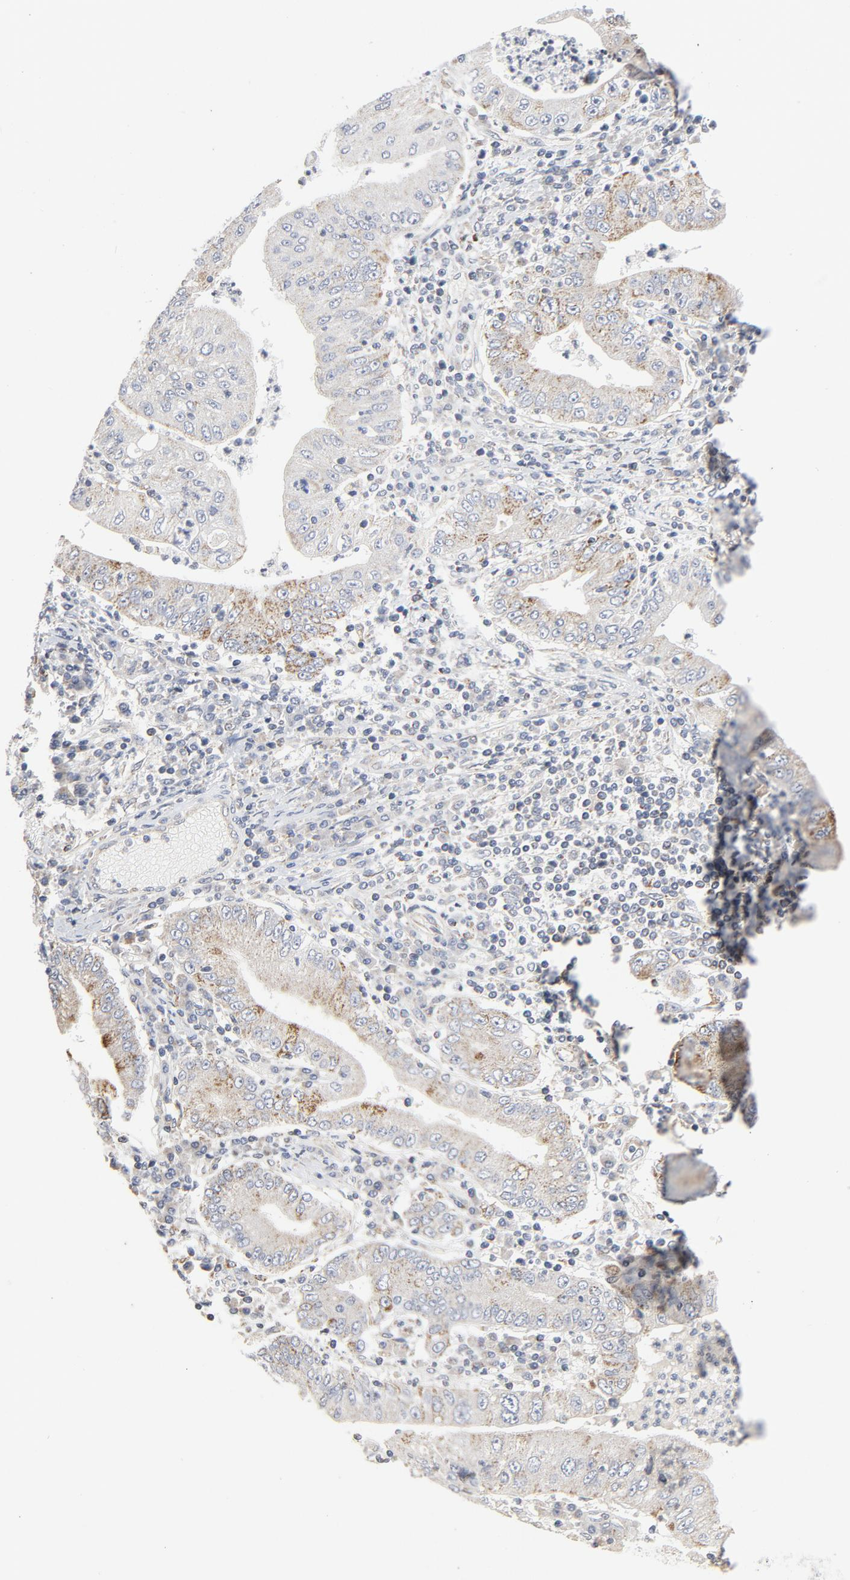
{"staining": {"intensity": "moderate", "quantity": "25%-75%", "location": "nuclear"}, "tissue": "stomach cancer", "cell_type": "Tumor cells", "image_type": "cancer", "snomed": [{"axis": "morphology", "description": "Normal tissue, NOS"}, {"axis": "morphology", "description": "Adenocarcinoma, NOS"}, {"axis": "topography", "description": "Esophagus"}, {"axis": "topography", "description": "Stomach, upper"}, {"axis": "topography", "description": "Peripheral nerve tissue"}], "caption": "Protein expression analysis of human adenocarcinoma (stomach) reveals moderate nuclear expression in approximately 25%-75% of tumor cells.", "gene": "C14orf119", "patient": {"sex": "male", "age": 62}}